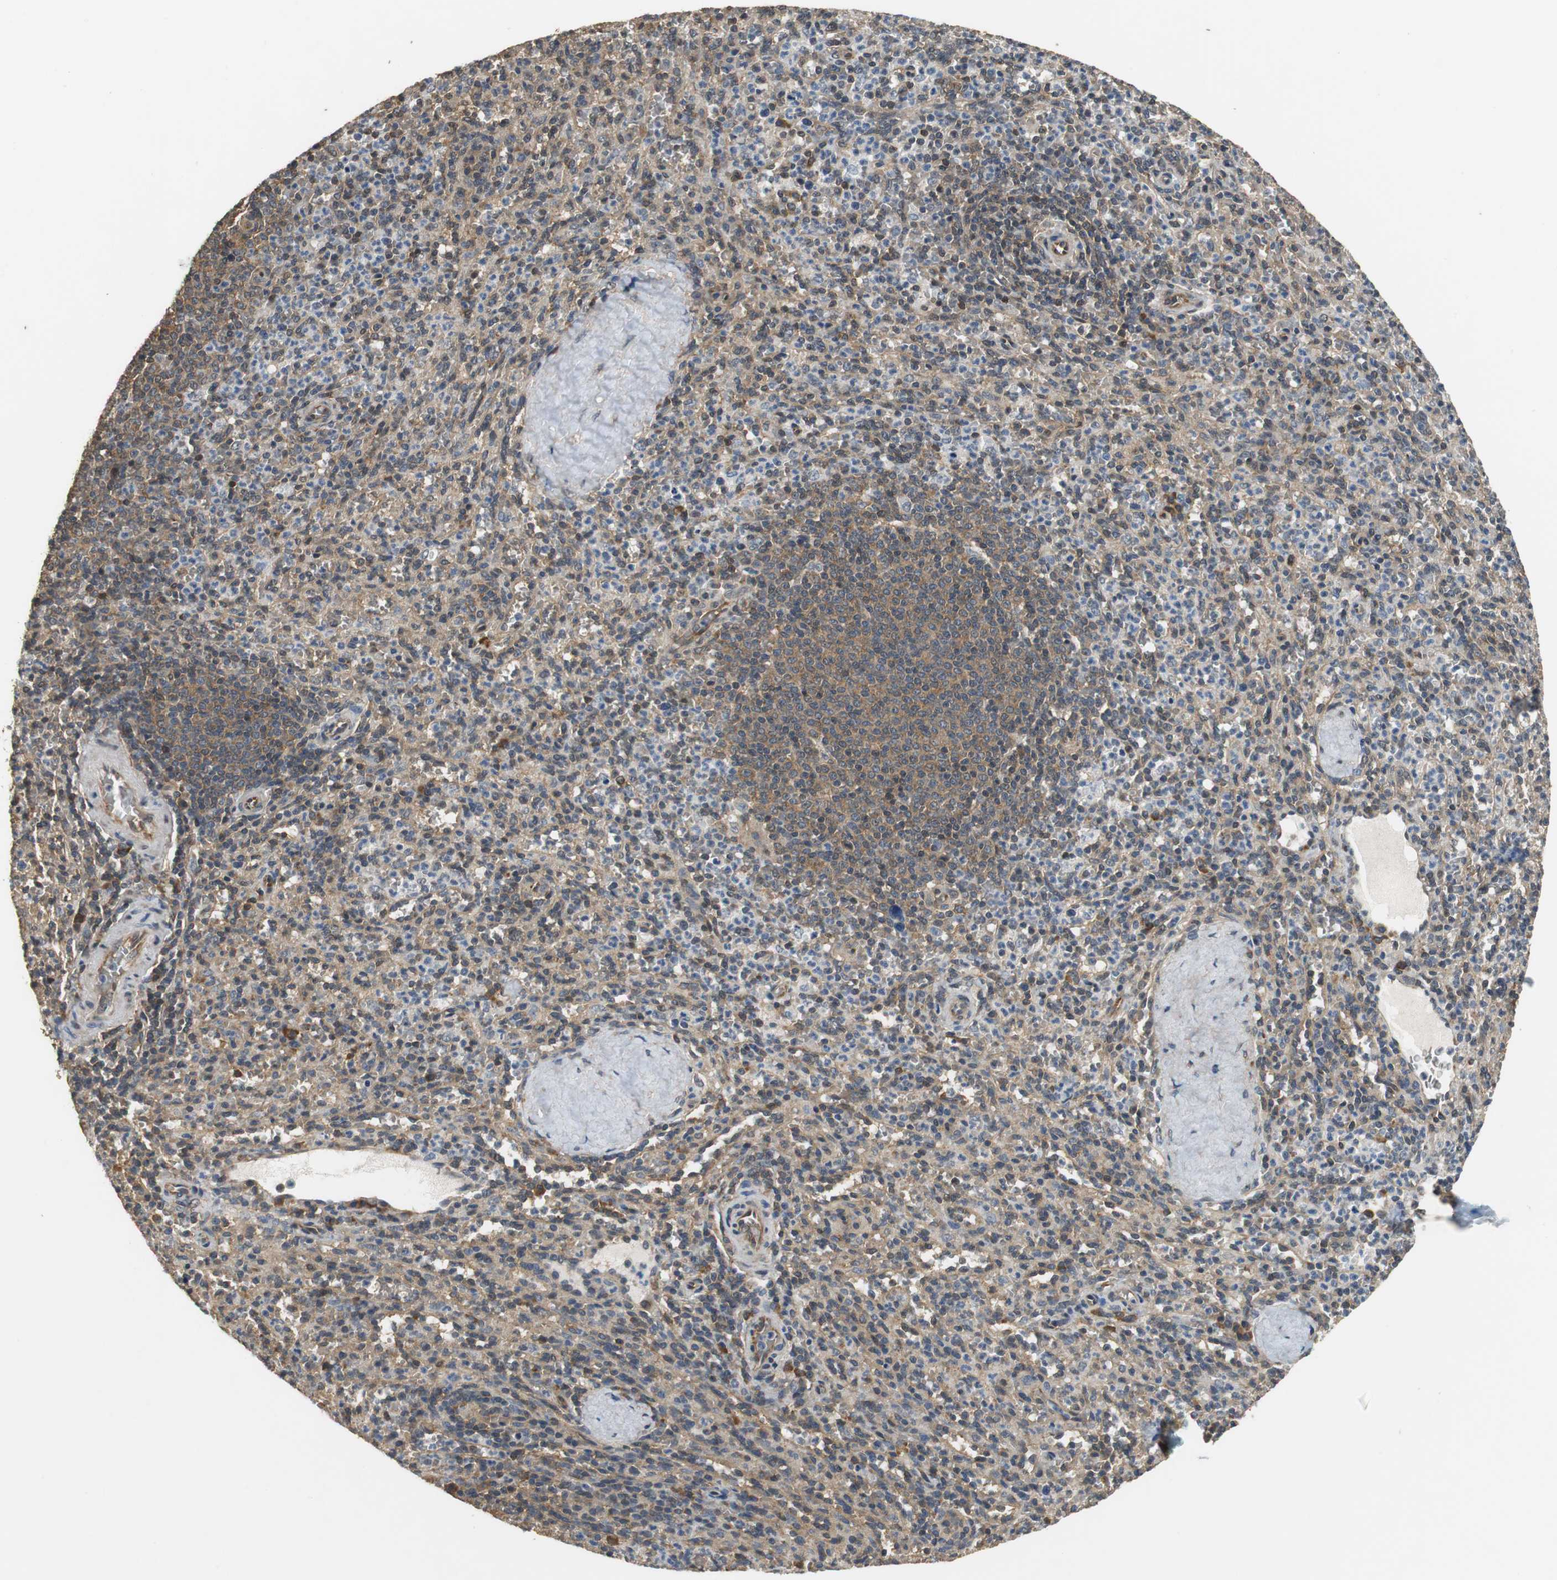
{"staining": {"intensity": "moderate", "quantity": ">75%", "location": "cytoplasmic/membranous,nuclear"}, "tissue": "spleen", "cell_type": "Cells in red pulp", "image_type": "normal", "snomed": [{"axis": "morphology", "description": "Normal tissue, NOS"}, {"axis": "topography", "description": "Spleen"}], "caption": "Protein staining of unremarkable spleen demonstrates moderate cytoplasmic/membranous,nuclear positivity in approximately >75% of cells in red pulp.", "gene": "UBQLN2", "patient": {"sex": "male", "age": 36}}